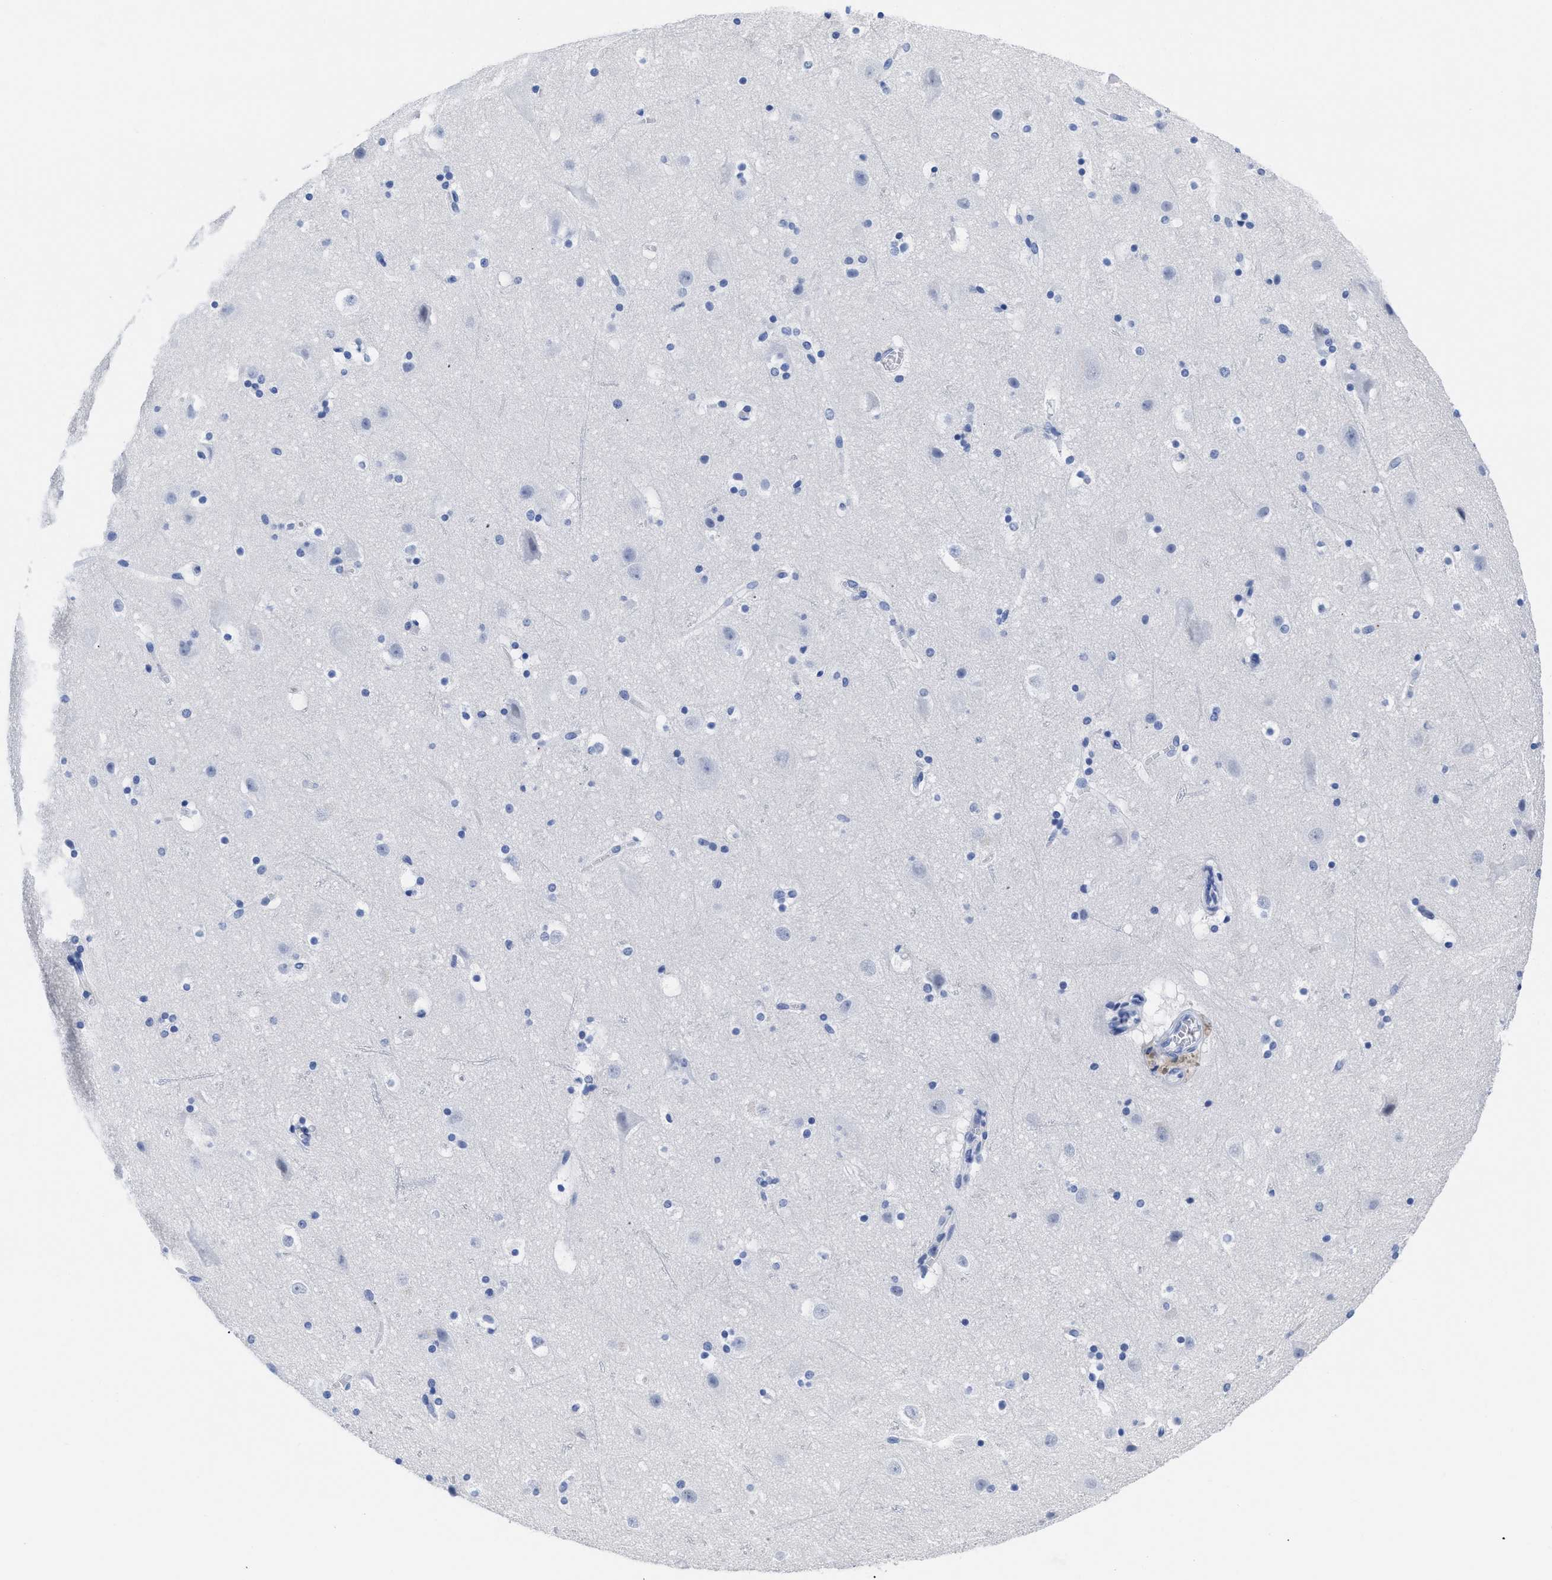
{"staining": {"intensity": "negative", "quantity": "none", "location": "none"}, "tissue": "cerebral cortex", "cell_type": "Endothelial cells", "image_type": "normal", "snomed": [{"axis": "morphology", "description": "Normal tissue, NOS"}, {"axis": "topography", "description": "Cerebral cortex"}], "caption": "Micrograph shows no protein staining in endothelial cells of benign cerebral cortex. (DAB (3,3'-diaminobenzidine) IHC with hematoxylin counter stain).", "gene": "TREML1", "patient": {"sex": "male", "age": 45}}